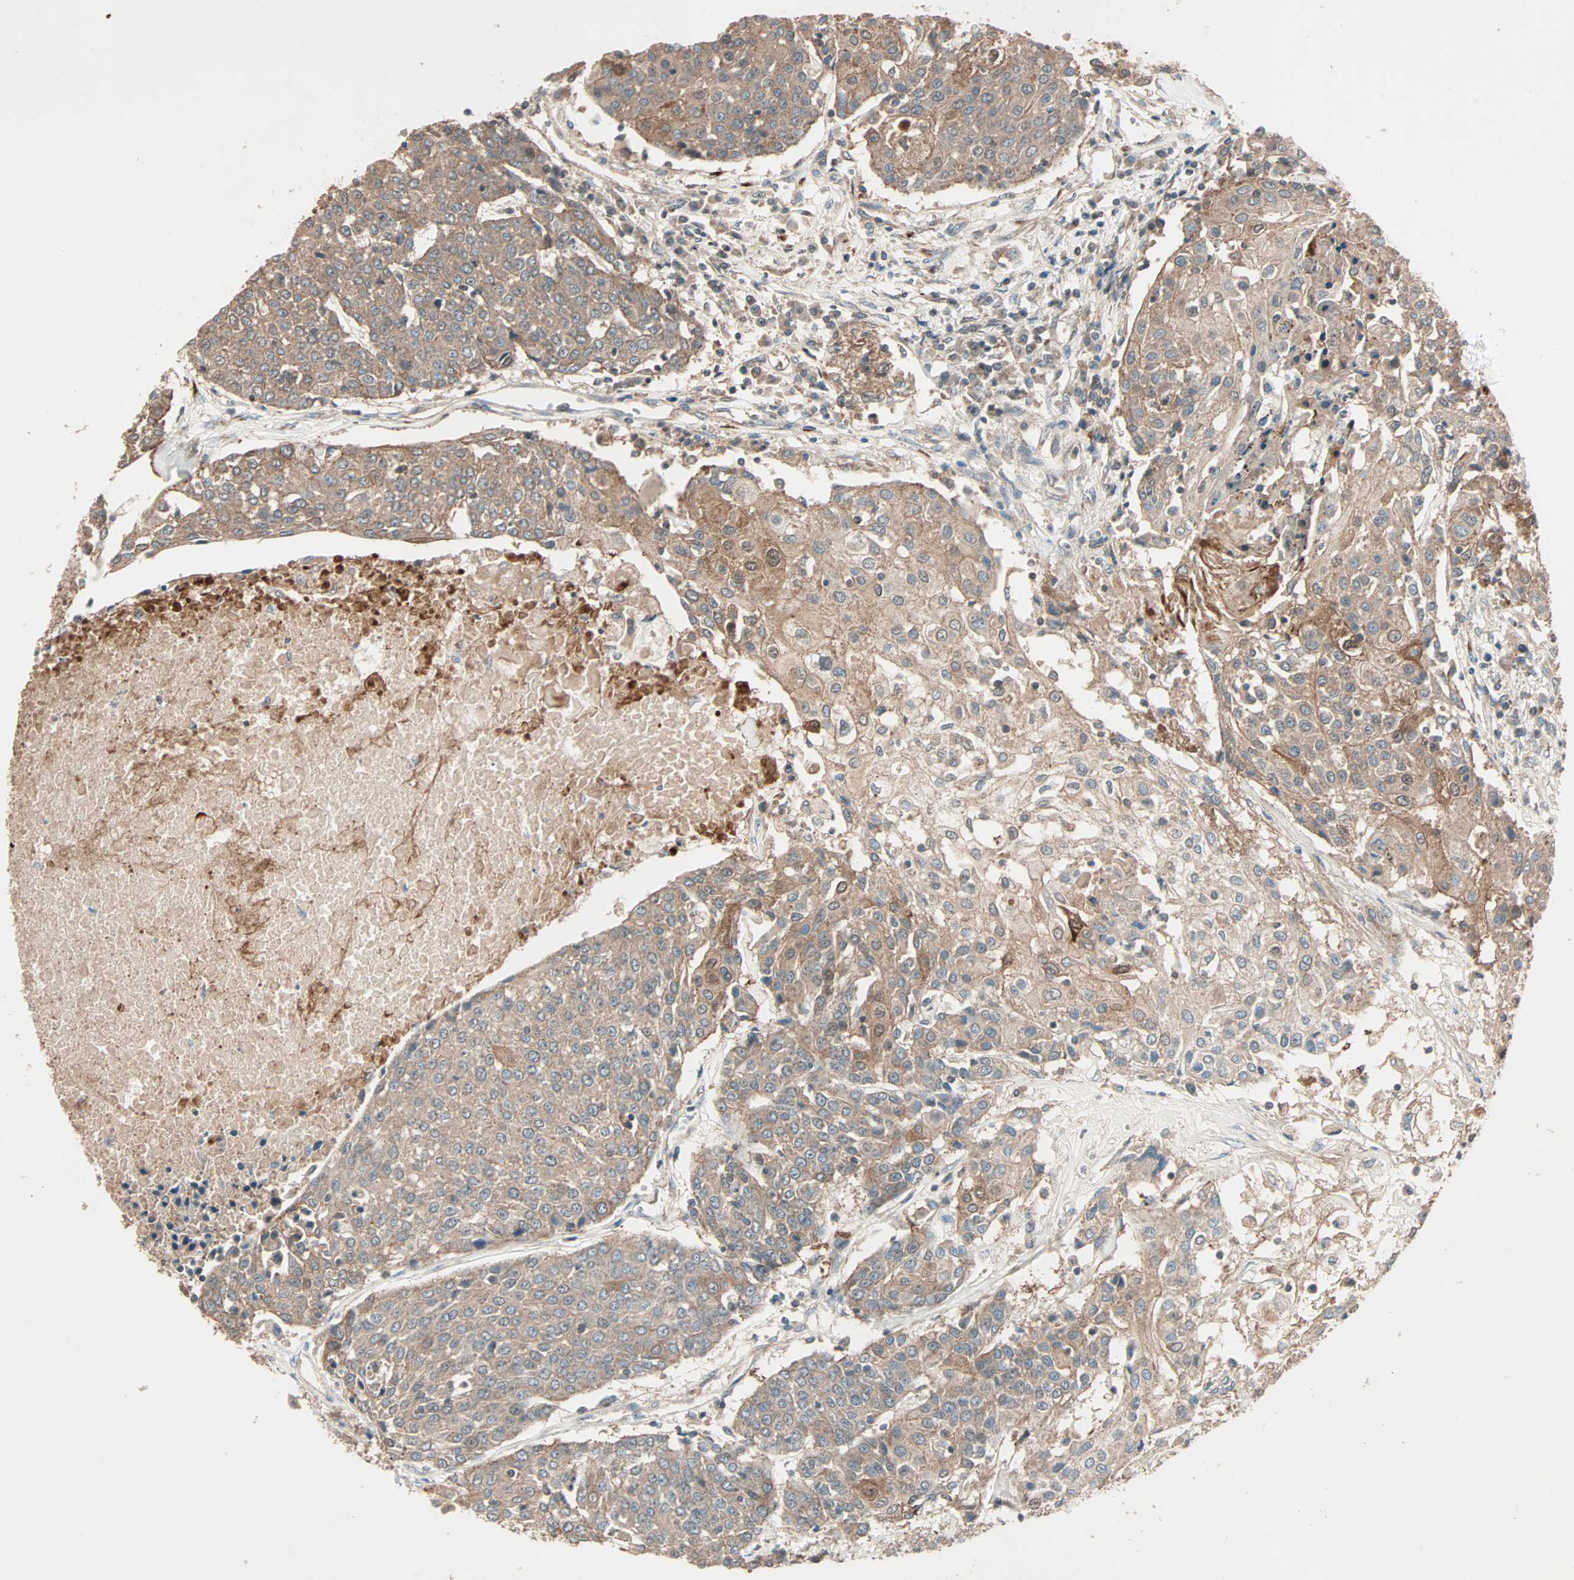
{"staining": {"intensity": "moderate", "quantity": ">75%", "location": "cytoplasmic/membranous"}, "tissue": "urothelial cancer", "cell_type": "Tumor cells", "image_type": "cancer", "snomed": [{"axis": "morphology", "description": "Urothelial carcinoma, High grade"}, {"axis": "topography", "description": "Urinary bladder"}], "caption": "There is medium levels of moderate cytoplasmic/membranous expression in tumor cells of urothelial cancer, as demonstrated by immunohistochemical staining (brown color).", "gene": "MAP3K21", "patient": {"sex": "female", "age": 85}}